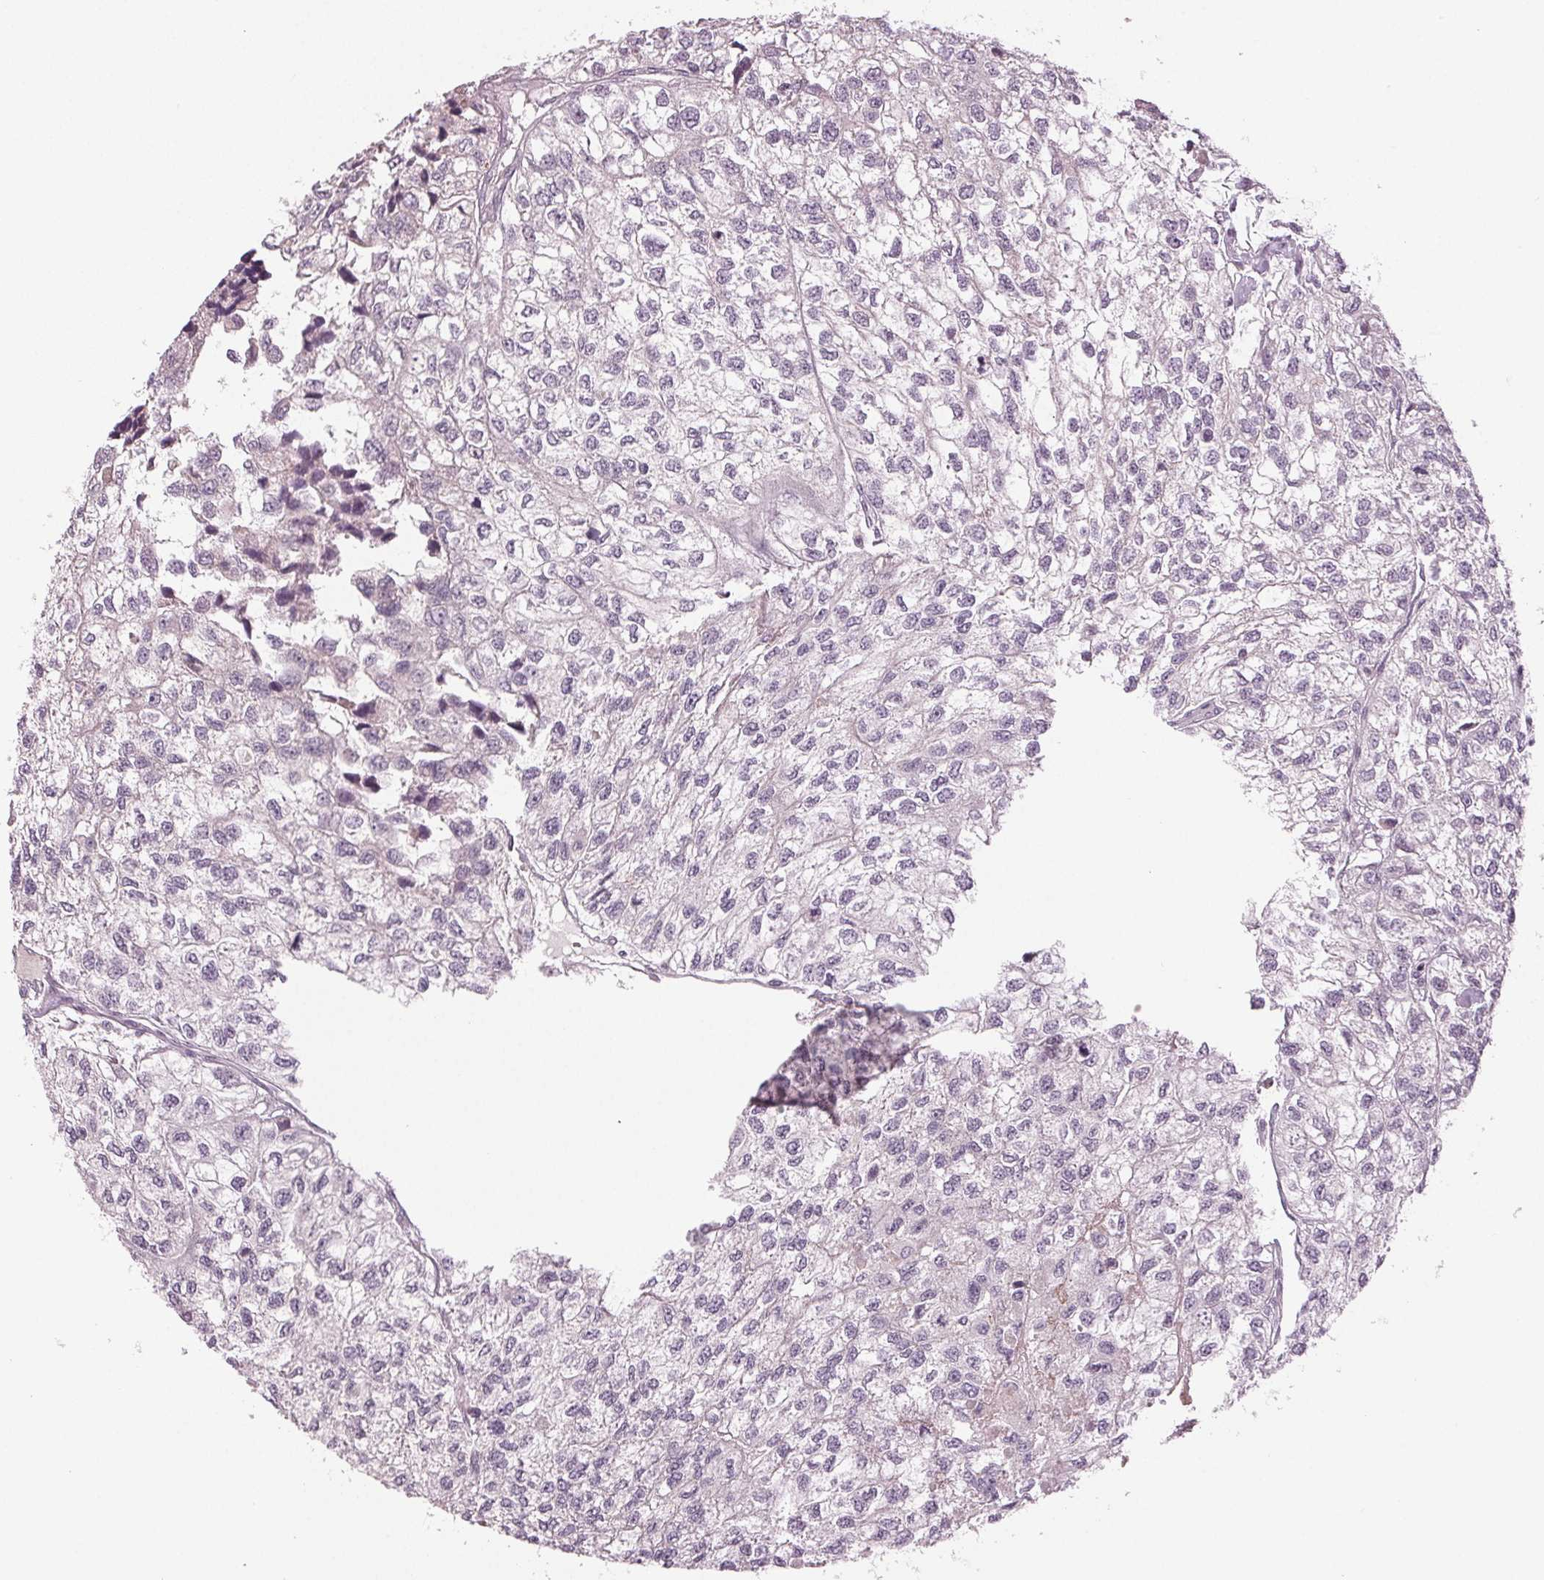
{"staining": {"intensity": "negative", "quantity": "none", "location": "none"}, "tissue": "renal cancer", "cell_type": "Tumor cells", "image_type": "cancer", "snomed": [{"axis": "morphology", "description": "Adenocarcinoma, NOS"}, {"axis": "topography", "description": "Kidney"}], "caption": "Renal adenocarcinoma was stained to show a protein in brown. There is no significant staining in tumor cells. (Immunohistochemistry (ihc), brightfield microscopy, high magnification).", "gene": "ZNF605", "patient": {"sex": "male", "age": 56}}